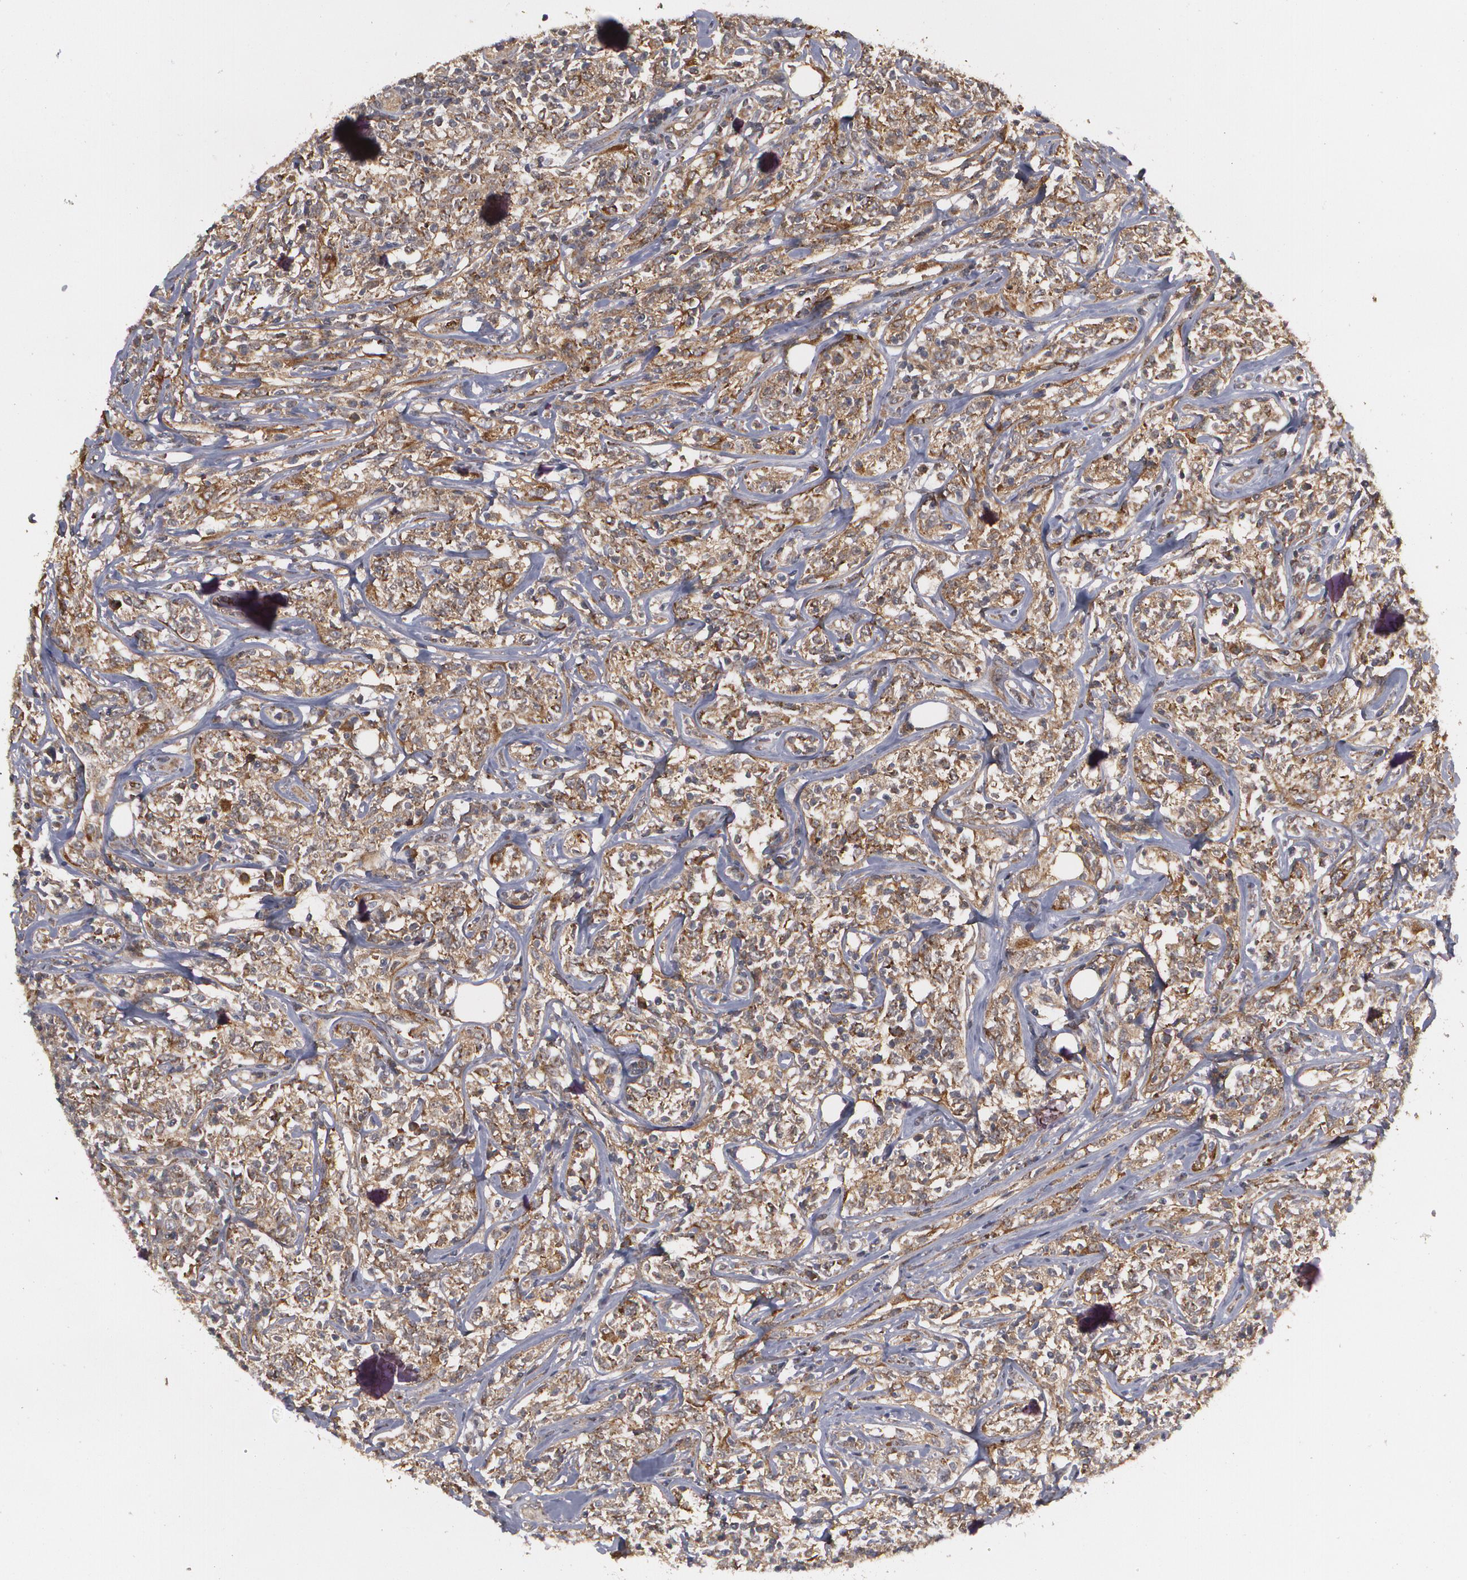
{"staining": {"intensity": "moderate", "quantity": ">75%", "location": "cytoplasmic/membranous"}, "tissue": "lymphoma", "cell_type": "Tumor cells", "image_type": "cancer", "snomed": [{"axis": "morphology", "description": "Malignant lymphoma, non-Hodgkin's type, High grade"}, {"axis": "topography", "description": "Lymph node"}], "caption": "DAB immunohistochemical staining of human malignant lymphoma, non-Hodgkin's type (high-grade) reveals moderate cytoplasmic/membranous protein positivity in approximately >75% of tumor cells.", "gene": "BMP6", "patient": {"sex": "female", "age": 84}}